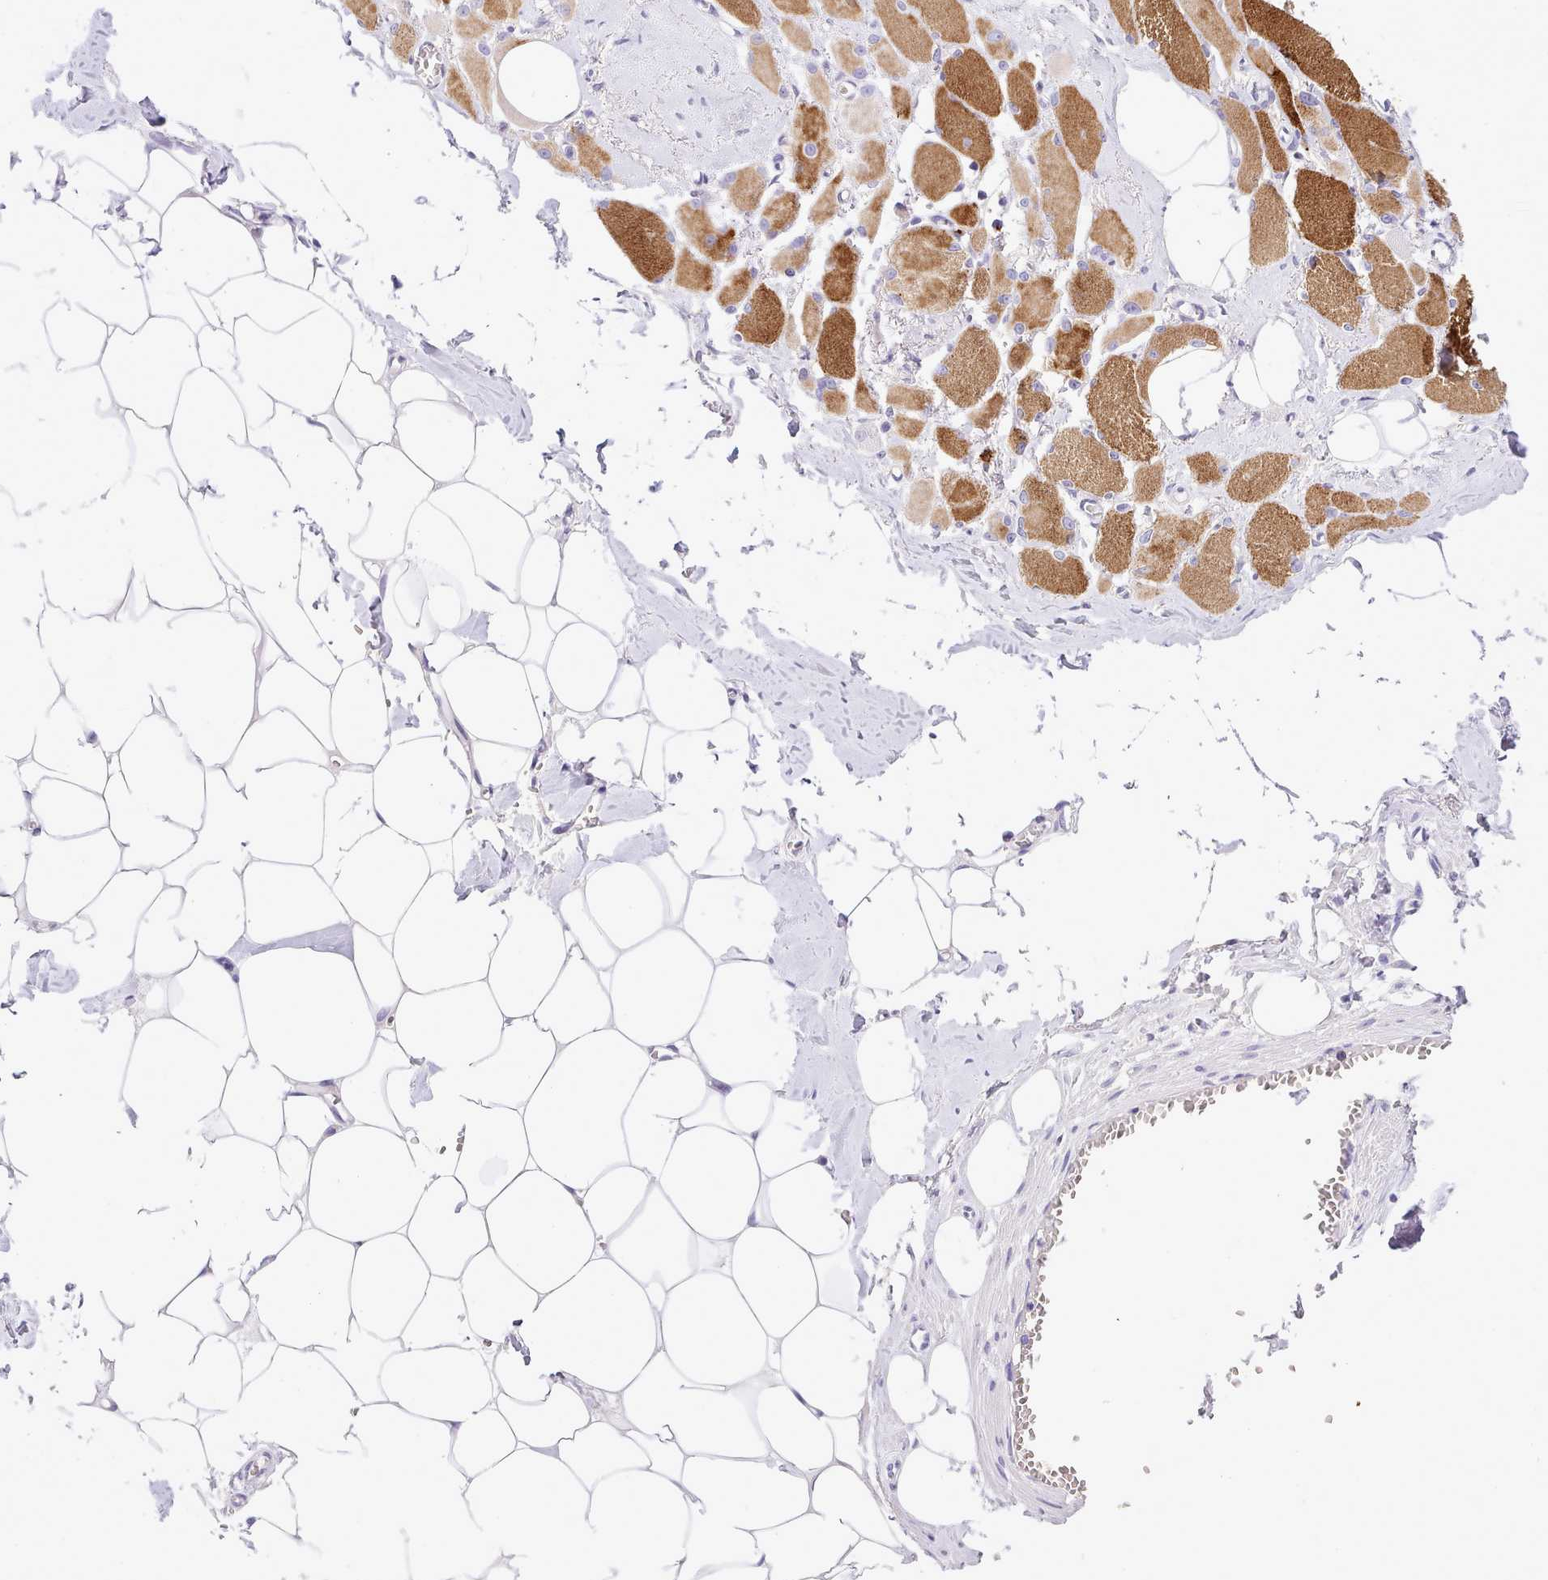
{"staining": {"intensity": "strong", "quantity": ">75%", "location": "cytoplasmic/membranous"}, "tissue": "skeletal muscle", "cell_type": "Myocytes", "image_type": "normal", "snomed": [{"axis": "morphology", "description": "Normal tissue, NOS"}, {"axis": "morphology", "description": "Basal cell carcinoma"}, {"axis": "topography", "description": "Skeletal muscle"}], "caption": "Skeletal muscle stained with DAB (3,3'-diaminobenzidine) immunohistochemistry (IHC) exhibits high levels of strong cytoplasmic/membranous expression in about >75% of myocytes.", "gene": "FAM83E", "patient": {"sex": "female", "age": 64}}